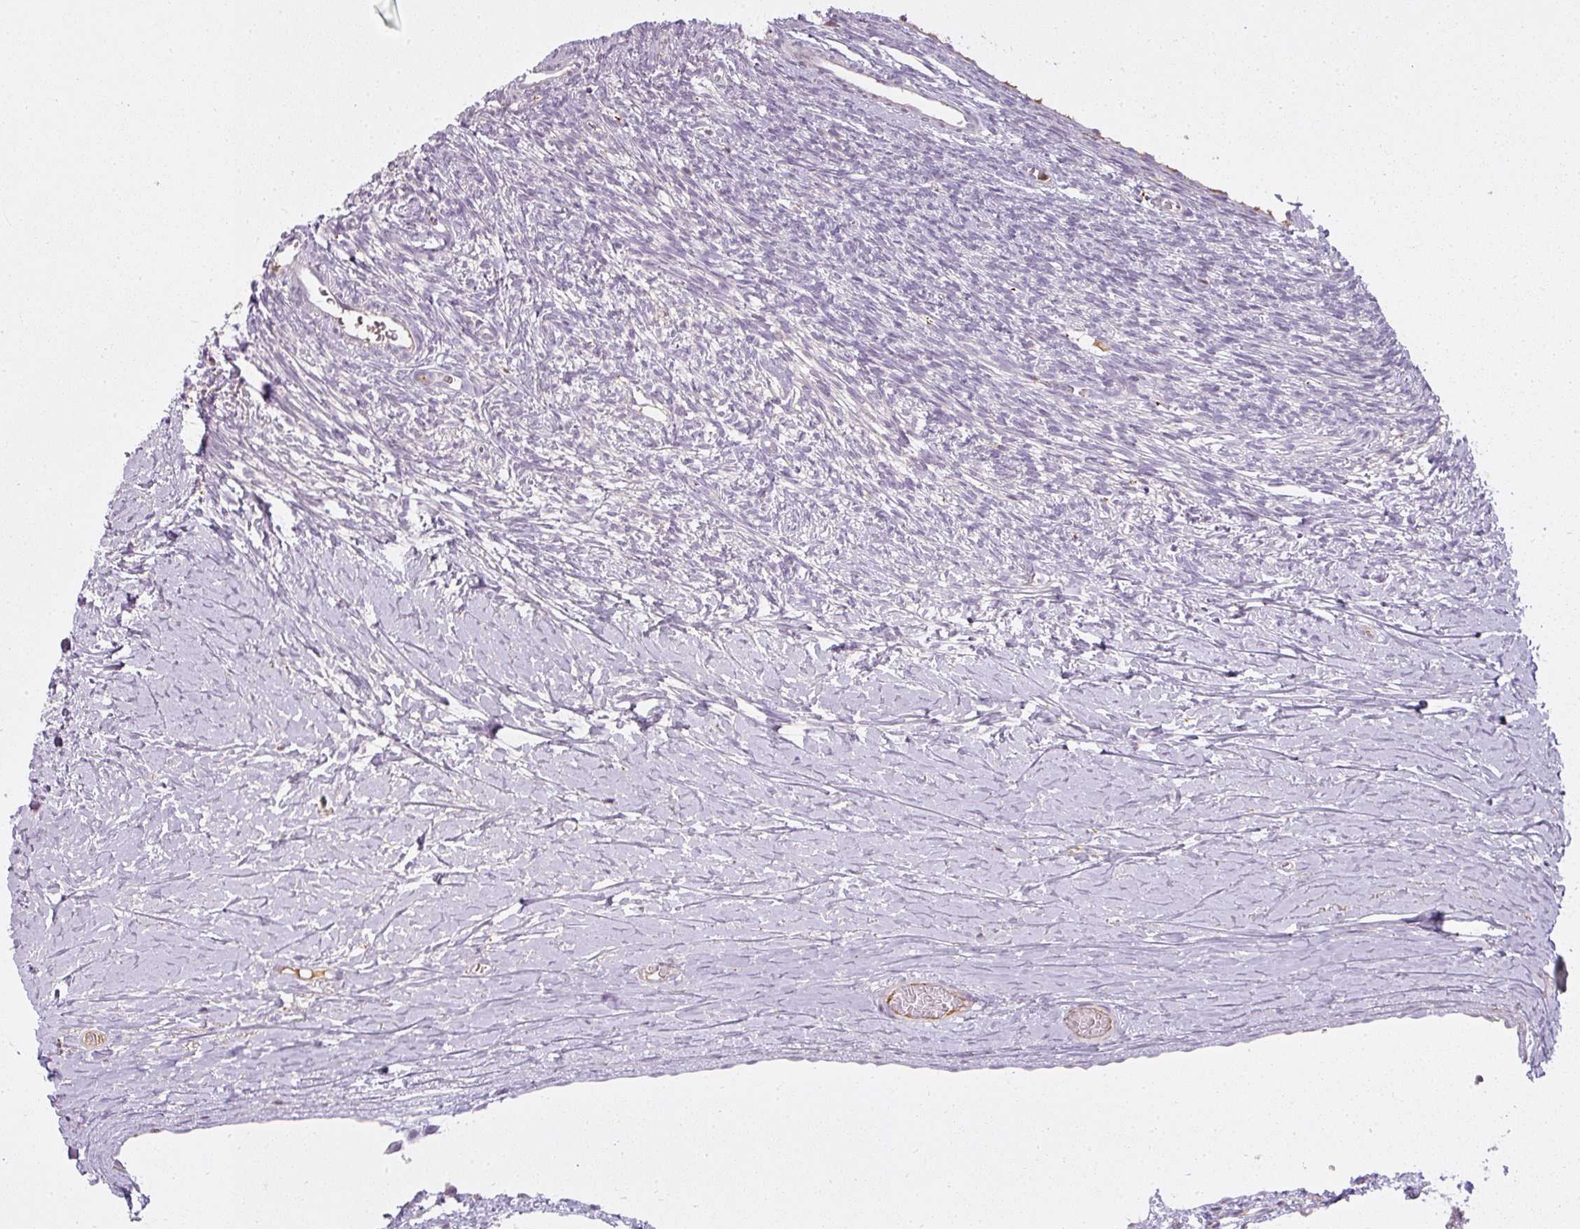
{"staining": {"intensity": "negative", "quantity": "none", "location": "none"}, "tissue": "ovary", "cell_type": "Ovarian stroma cells", "image_type": "normal", "snomed": [{"axis": "morphology", "description": "Normal tissue, NOS"}, {"axis": "topography", "description": "Ovary"}], "caption": "Immunohistochemistry (IHC) of unremarkable ovary exhibits no positivity in ovarian stroma cells. (IHC, brightfield microscopy, high magnification).", "gene": "STK4", "patient": {"sex": "female", "age": 39}}